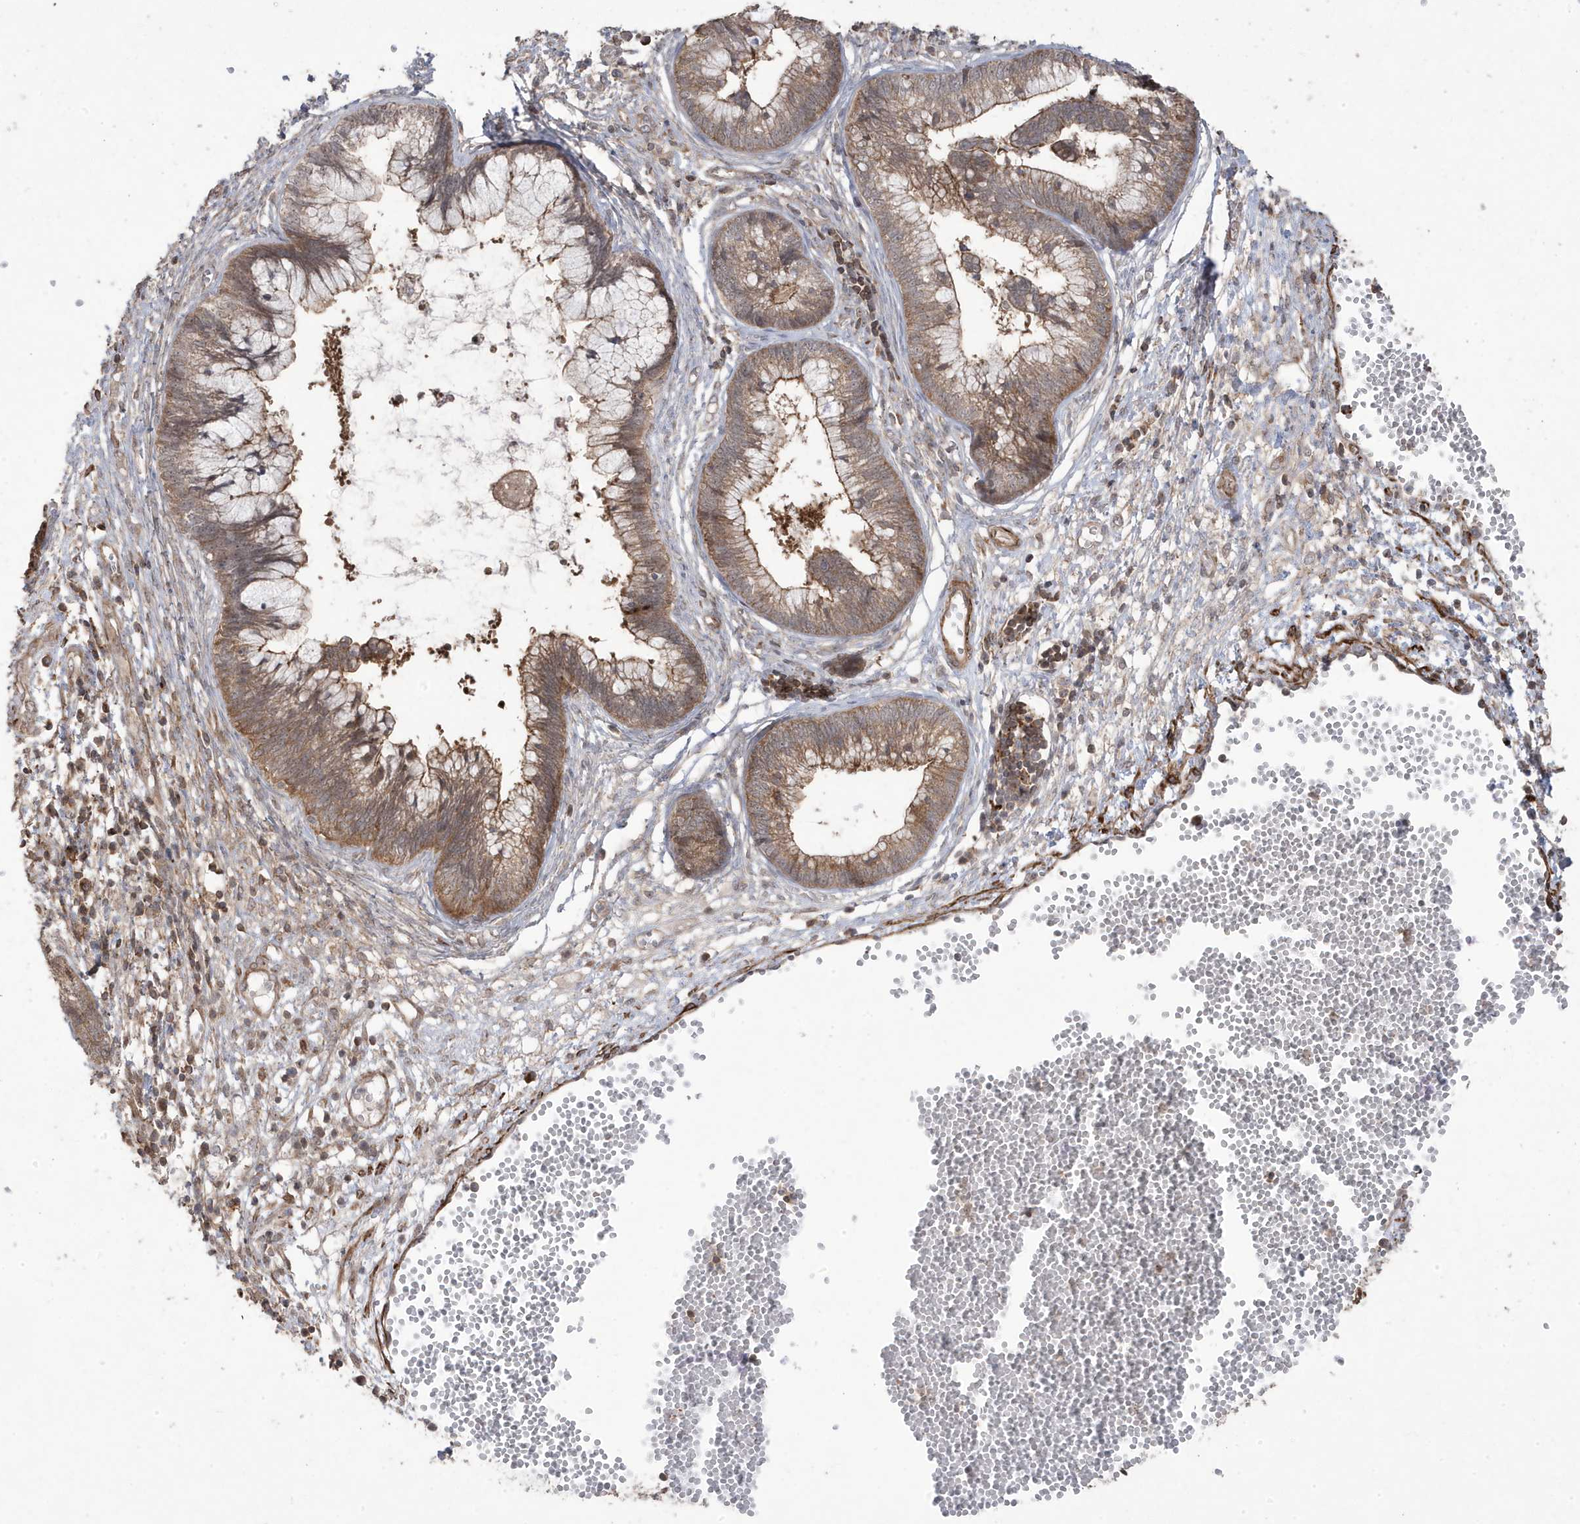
{"staining": {"intensity": "moderate", "quantity": "25%-75%", "location": "cytoplasmic/membranous"}, "tissue": "cervical cancer", "cell_type": "Tumor cells", "image_type": "cancer", "snomed": [{"axis": "morphology", "description": "Adenocarcinoma, NOS"}, {"axis": "topography", "description": "Cervix"}], "caption": "Immunohistochemical staining of human cervical cancer (adenocarcinoma) displays medium levels of moderate cytoplasmic/membranous positivity in approximately 25%-75% of tumor cells. (DAB (3,3'-diaminobenzidine) IHC with brightfield microscopy, high magnification).", "gene": "CETN3", "patient": {"sex": "female", "age": 44}}